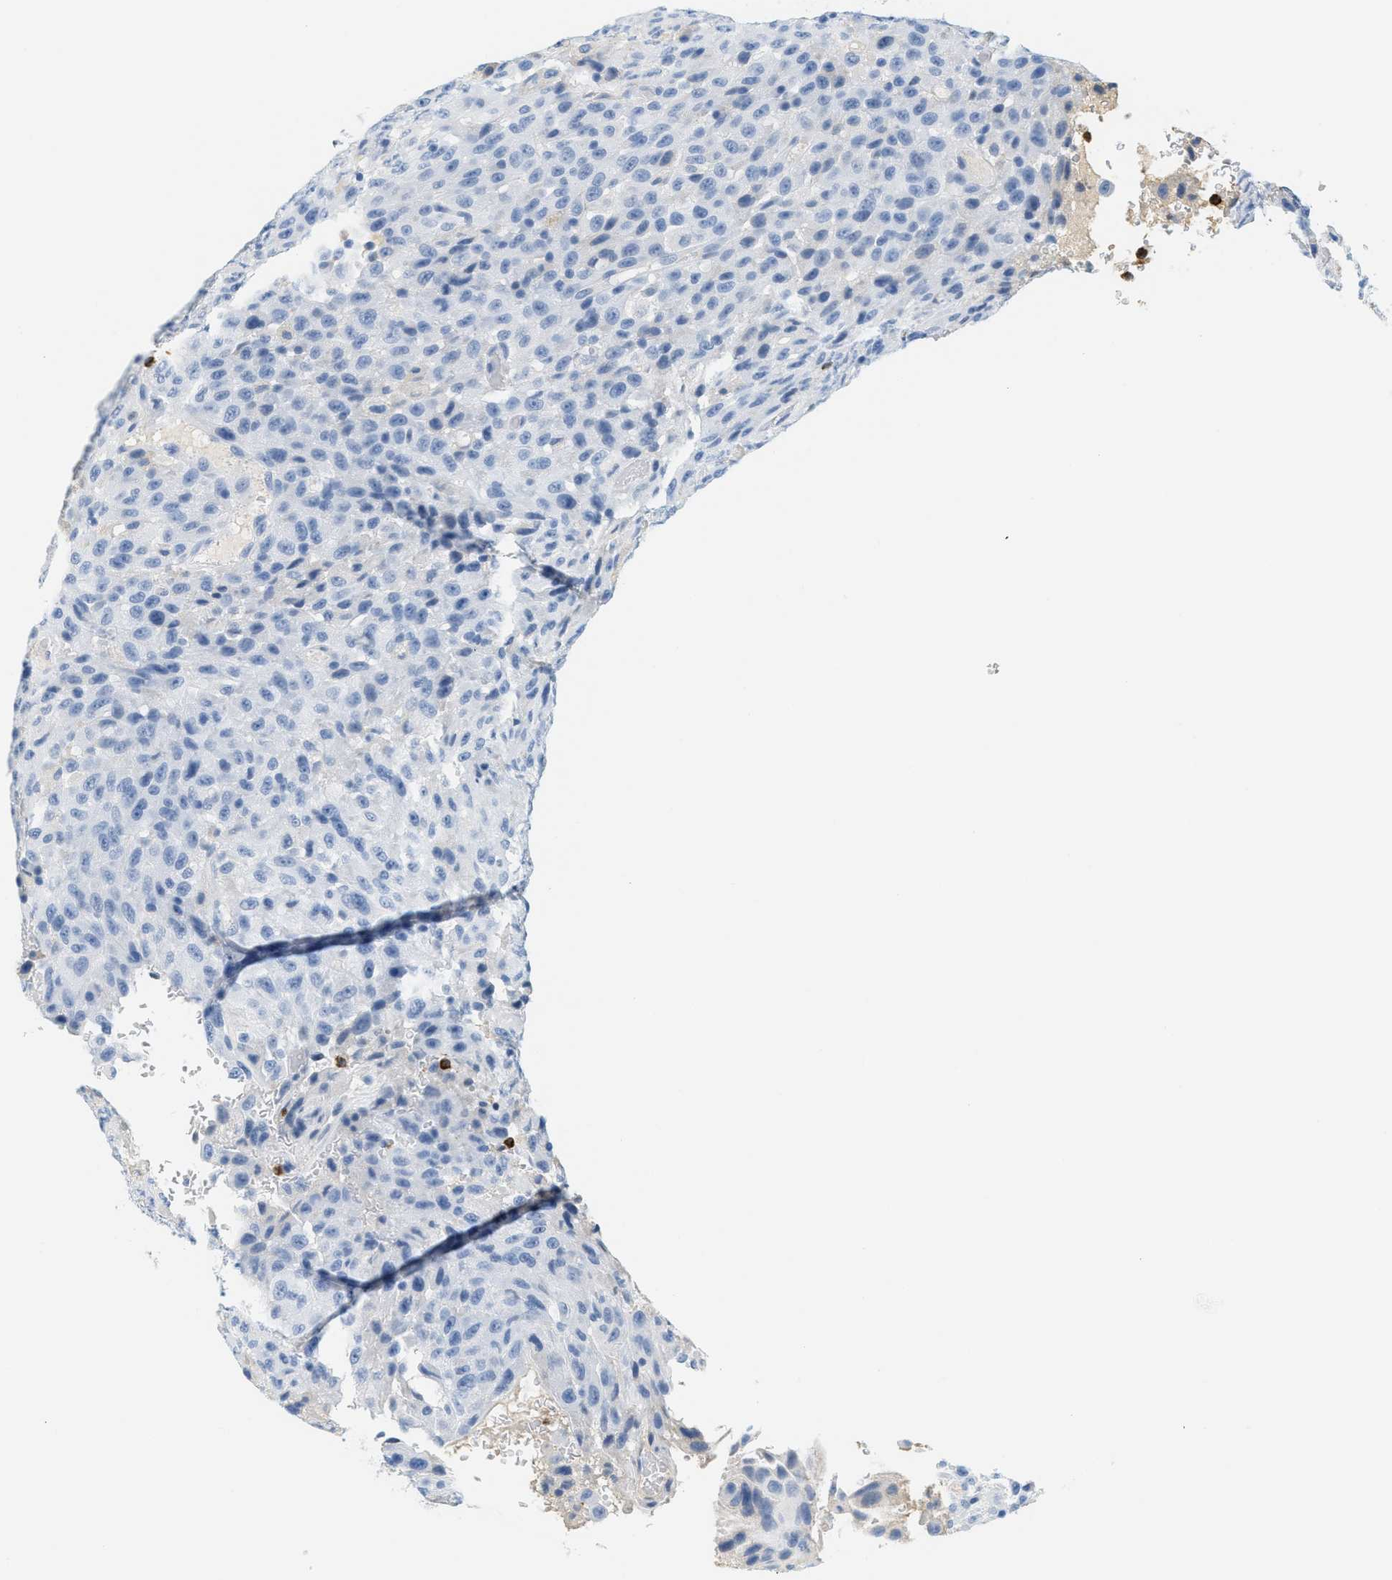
{"staining": {"intensity": "negative", "quantity": "none", "location": "none"}, "tissue": "urothelial cancer", "cell_type": "Tumor cells", "image_type": "cancer", "snomed": [{"axis": "morphology", "description": "Urothelial carcinoma, High grade"}, {"axis": "topography", "description": "Urinary bladder"}], "caption": "Immunohistochemistry (IHC) image of neoplastic tissue: urothelial carcinoma (high-grade) stained with DAB (3,3'-diaminobenzidine) reveals no significant protein positivity in tumor cells. (Brightfield microscopy of DAB (3,3'-diaminobenzidine) IHC at high magnification).", "gene": "LCN2", "patient": {"sex": "male", "age": 66}}